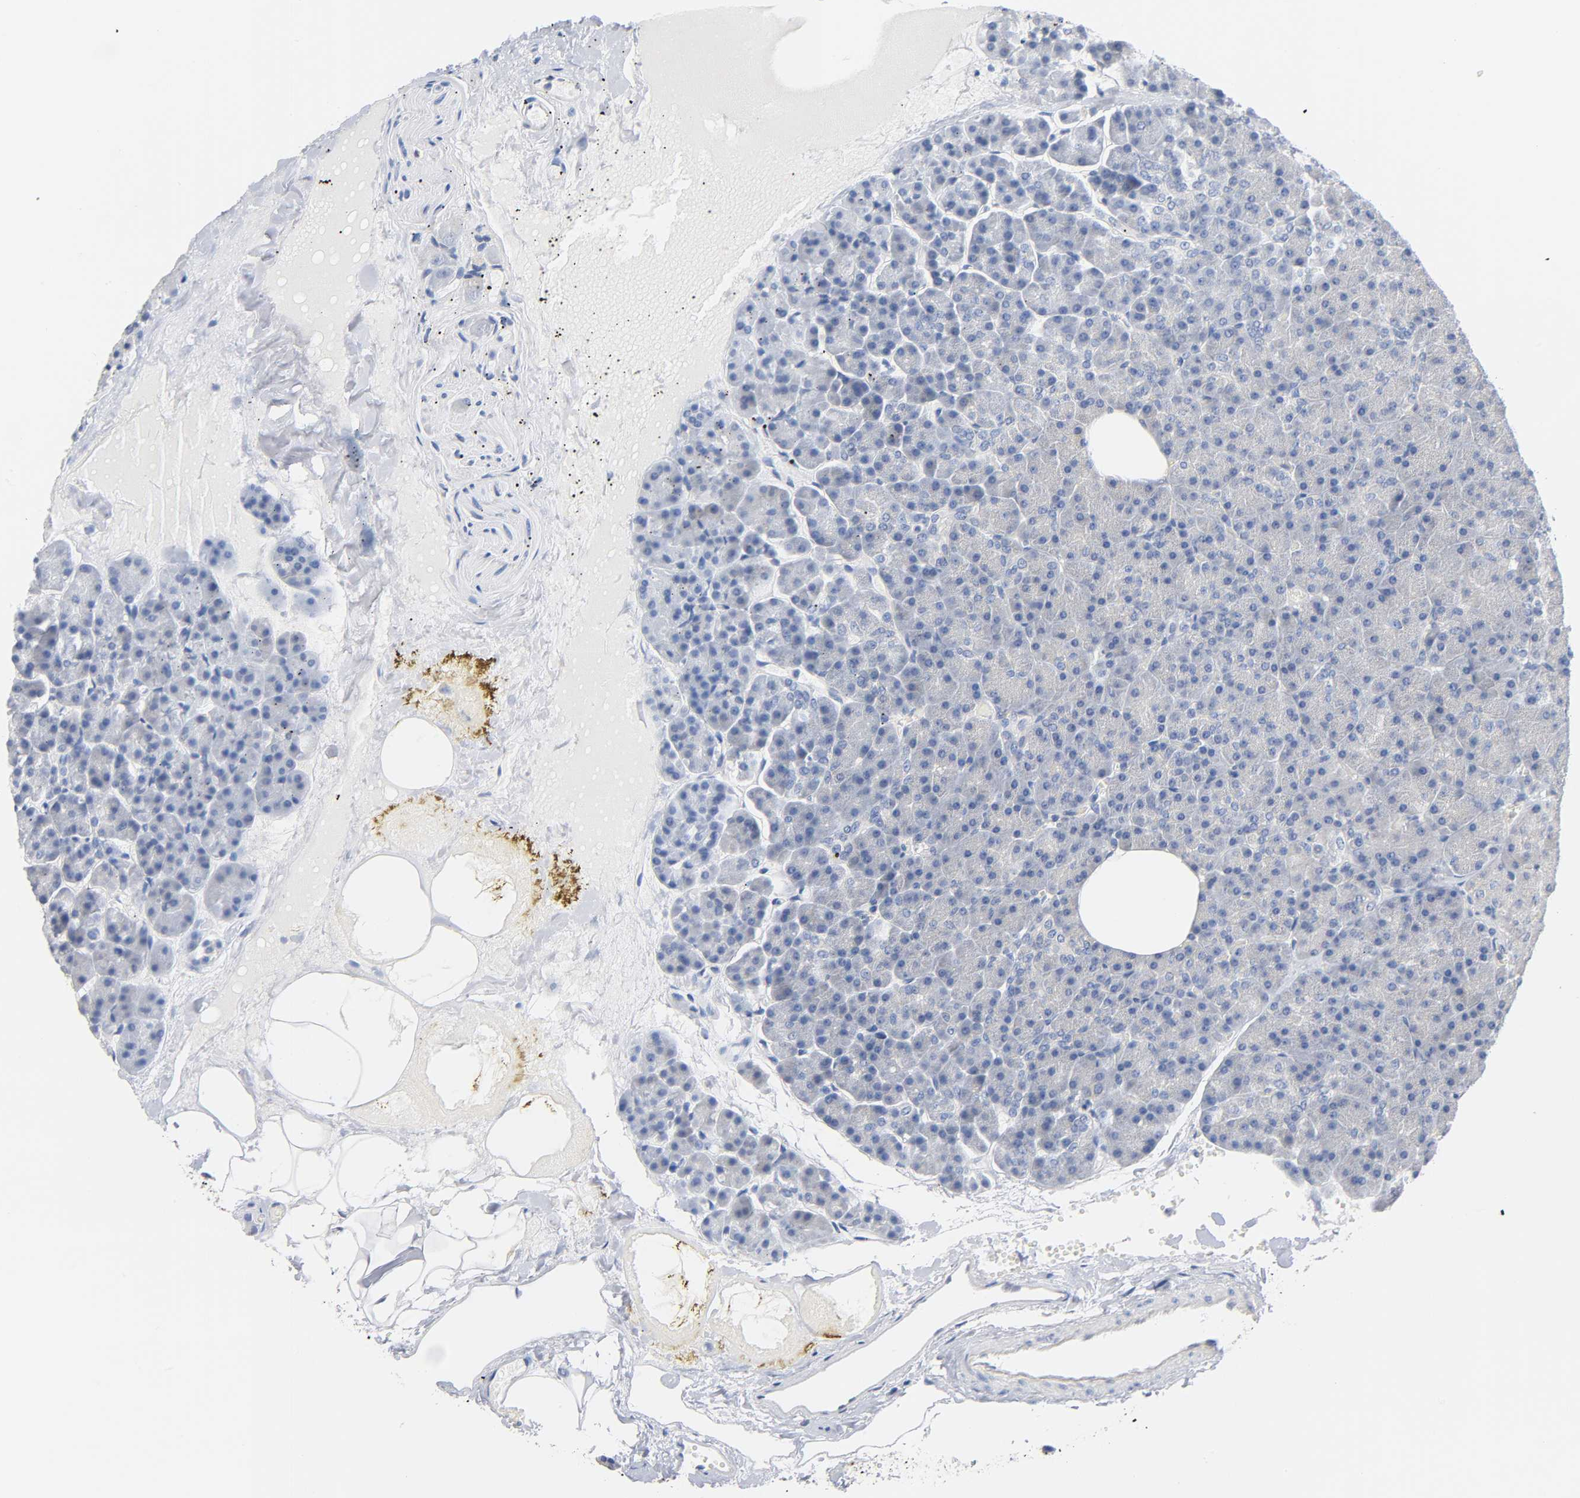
{"staining": {"intensity": "negative", "quantity": "none", "location": "none"}, "tissue": "pancreas", "cell_type": "Exocrine glandular cells", "image_type": "normal", "snomed": [{"axis": "morphology", "description": "Normal tissue, NOS"}, {"axis": "topography", "description": "Pancreas"}], "caption": "This is a image of IHC staining of unremarkable pancreas, which shows no positivity in exocrine glandular cells. (Brightfield microscopy of DAB (3,3'-diaminobenzidine) IHC at high magnification).", "gene": "MALT1", "patient": {"sex": "female", "age": 35}}